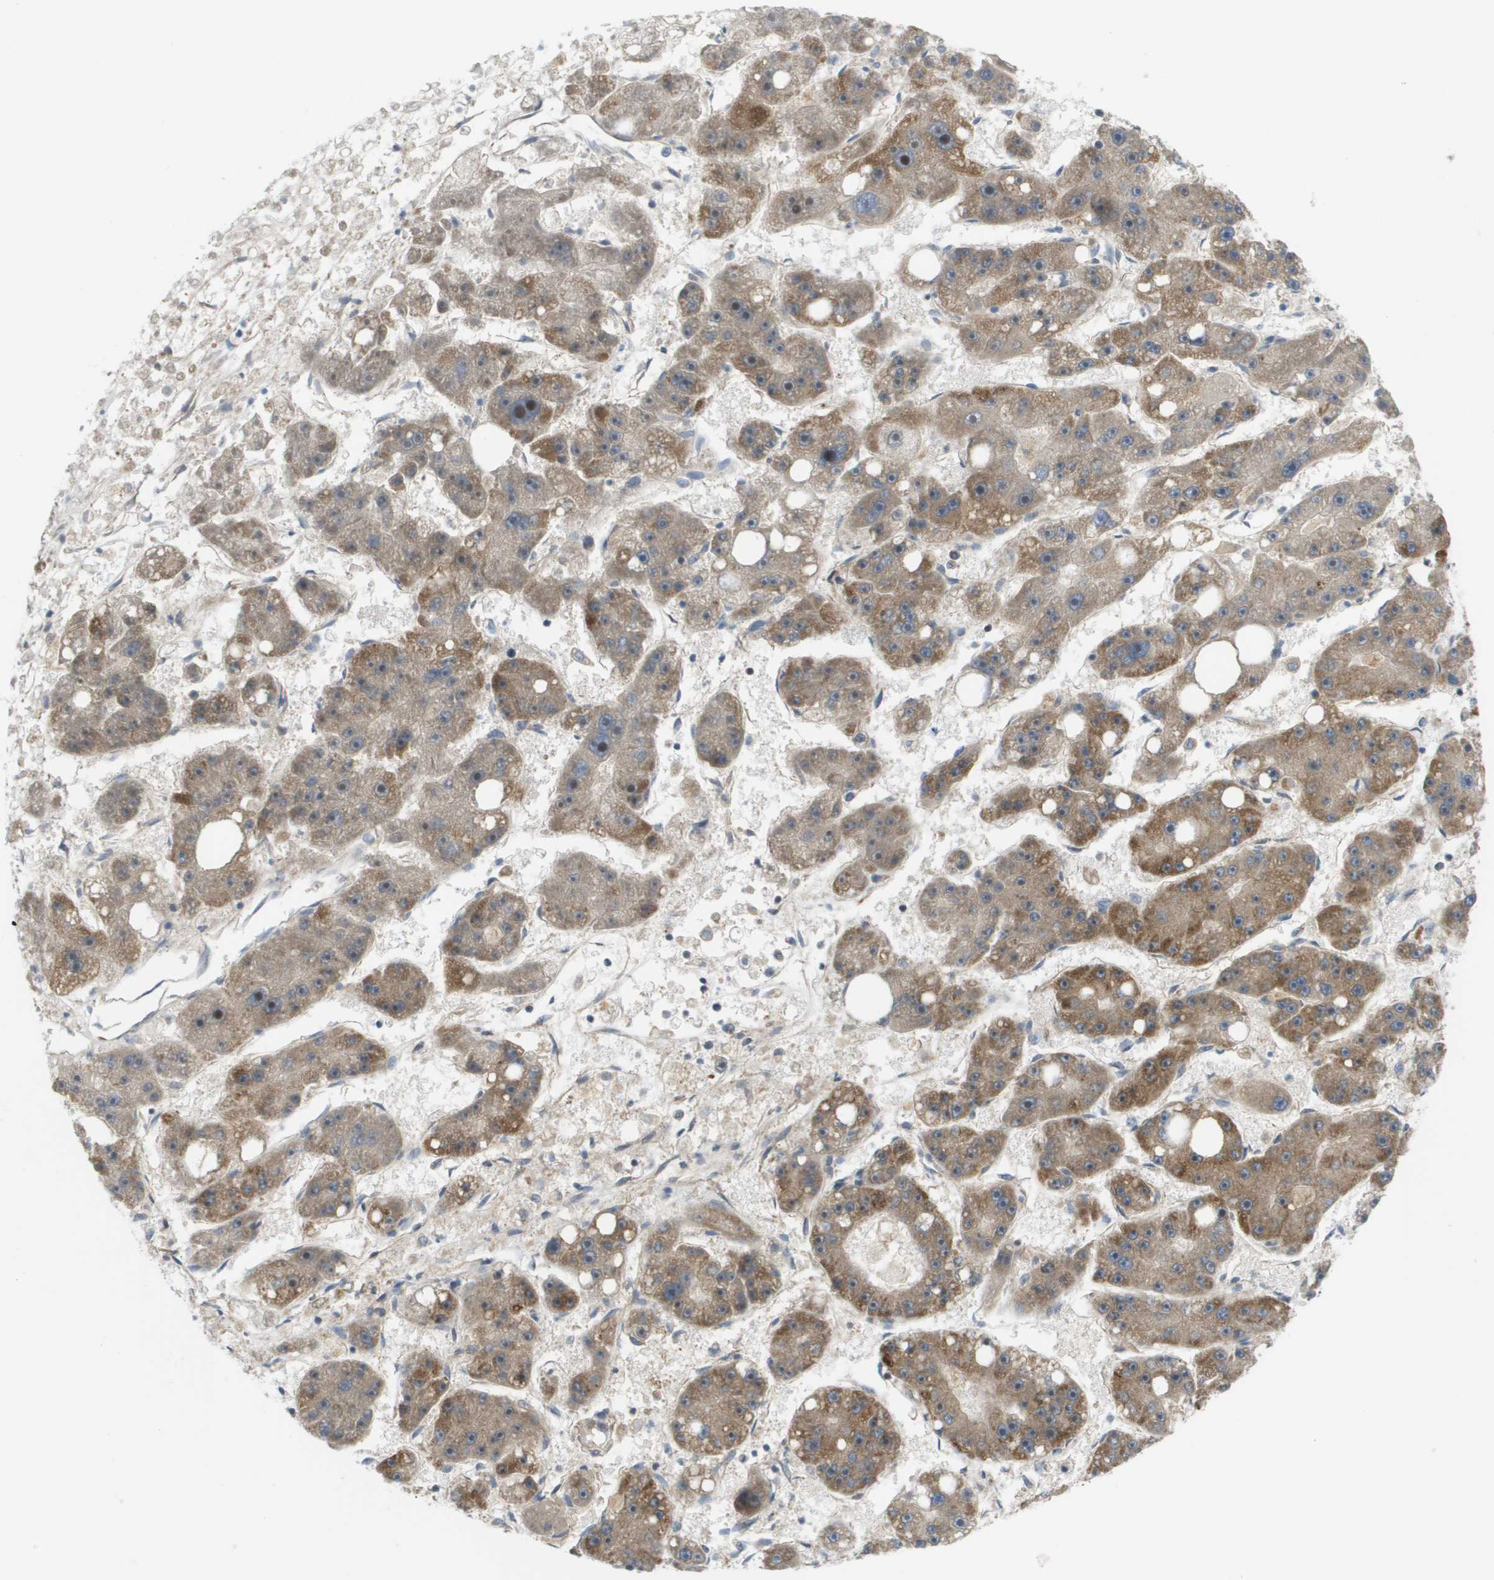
{"staining": {"intensity": "strong", "quantity": ">75%", "location": "cytoplasmic/membranous"}, "tissue": "liver cancer", "cell_type": "Tumor cells", "image_type": "cancer", "snomed": [{"axis": "morphology", "description": "Carcinoma, Hepatocellular, NOS"}, {"axis": "topography", "description": "Liver"}], "caption": "Immunohistochemical staining of human liver hepatocellular carcinoma exhibits high levels of strong cytoplasmic/membranous protein staining in approximately >75% of tumor cells.", "gene": "FIS1", "patient": {"sex": "female", "age": 61}}